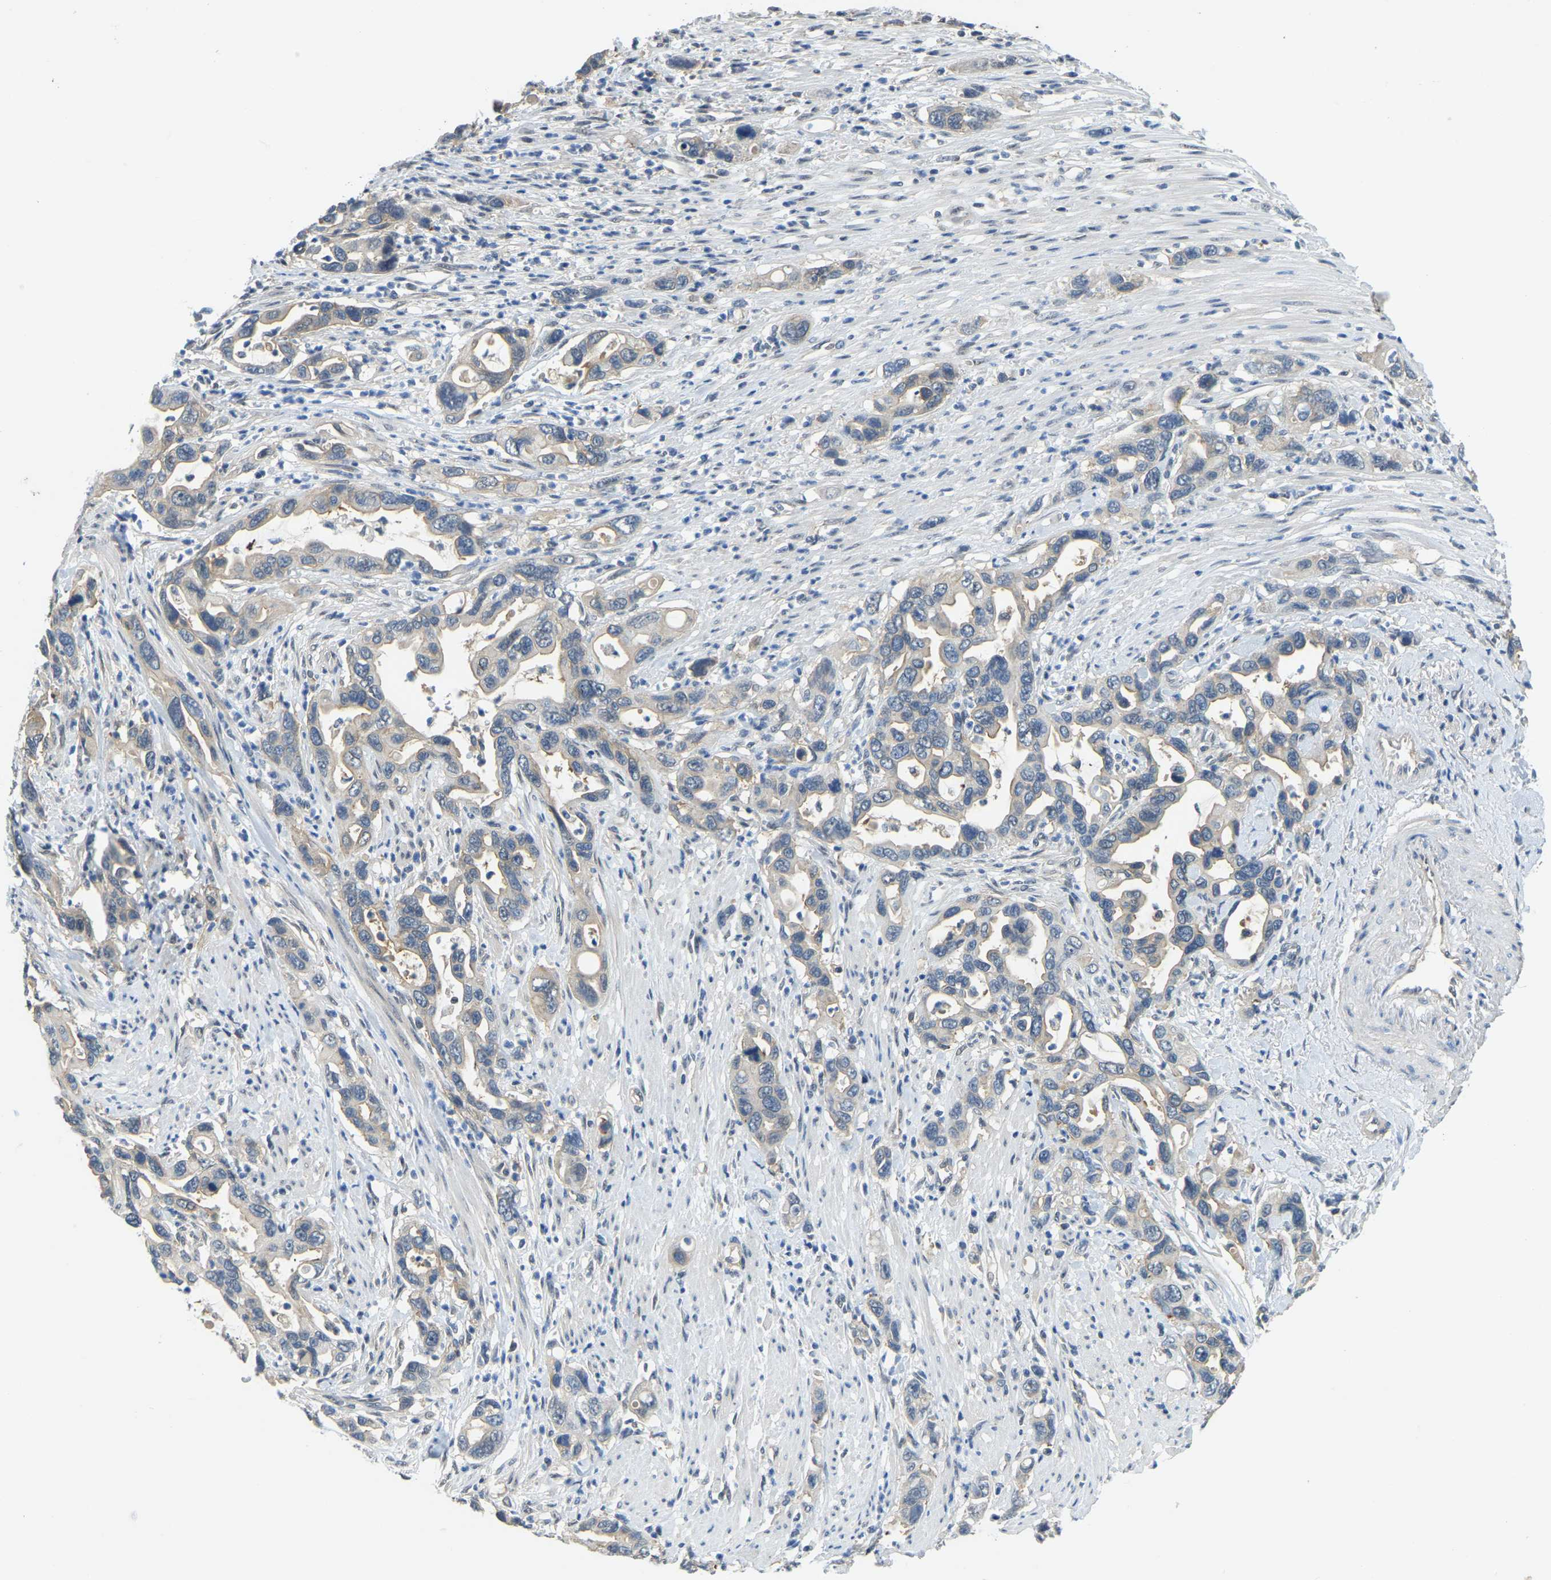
{"staining": {"intensity": "weak", "quantity": "25%-75%", "location": "cytoplasmic/membranous"}, "tissue": "pancreatic cancer", "cell_type": "Tumor cells", "image_type": "cancer", "snomed": [{"axis": "morphology", "description": "Adenocarcinoma, NOS"}, {"axis": "topography", "description": "Pancreas"}], "caption": "Immunohistochemistry (IHC) of adenocarcinoma (pancreatic) demonstrates low levels of weak cytoplasmic/membranous positivity in about 25%-75% of tumor cells. (DAB (3,3'-diaminobenzidine) = brown stain, brightfield microscopy at high magnification).", "gene": "AHNAK", "patient": {"sex": "female", "age": 70}}